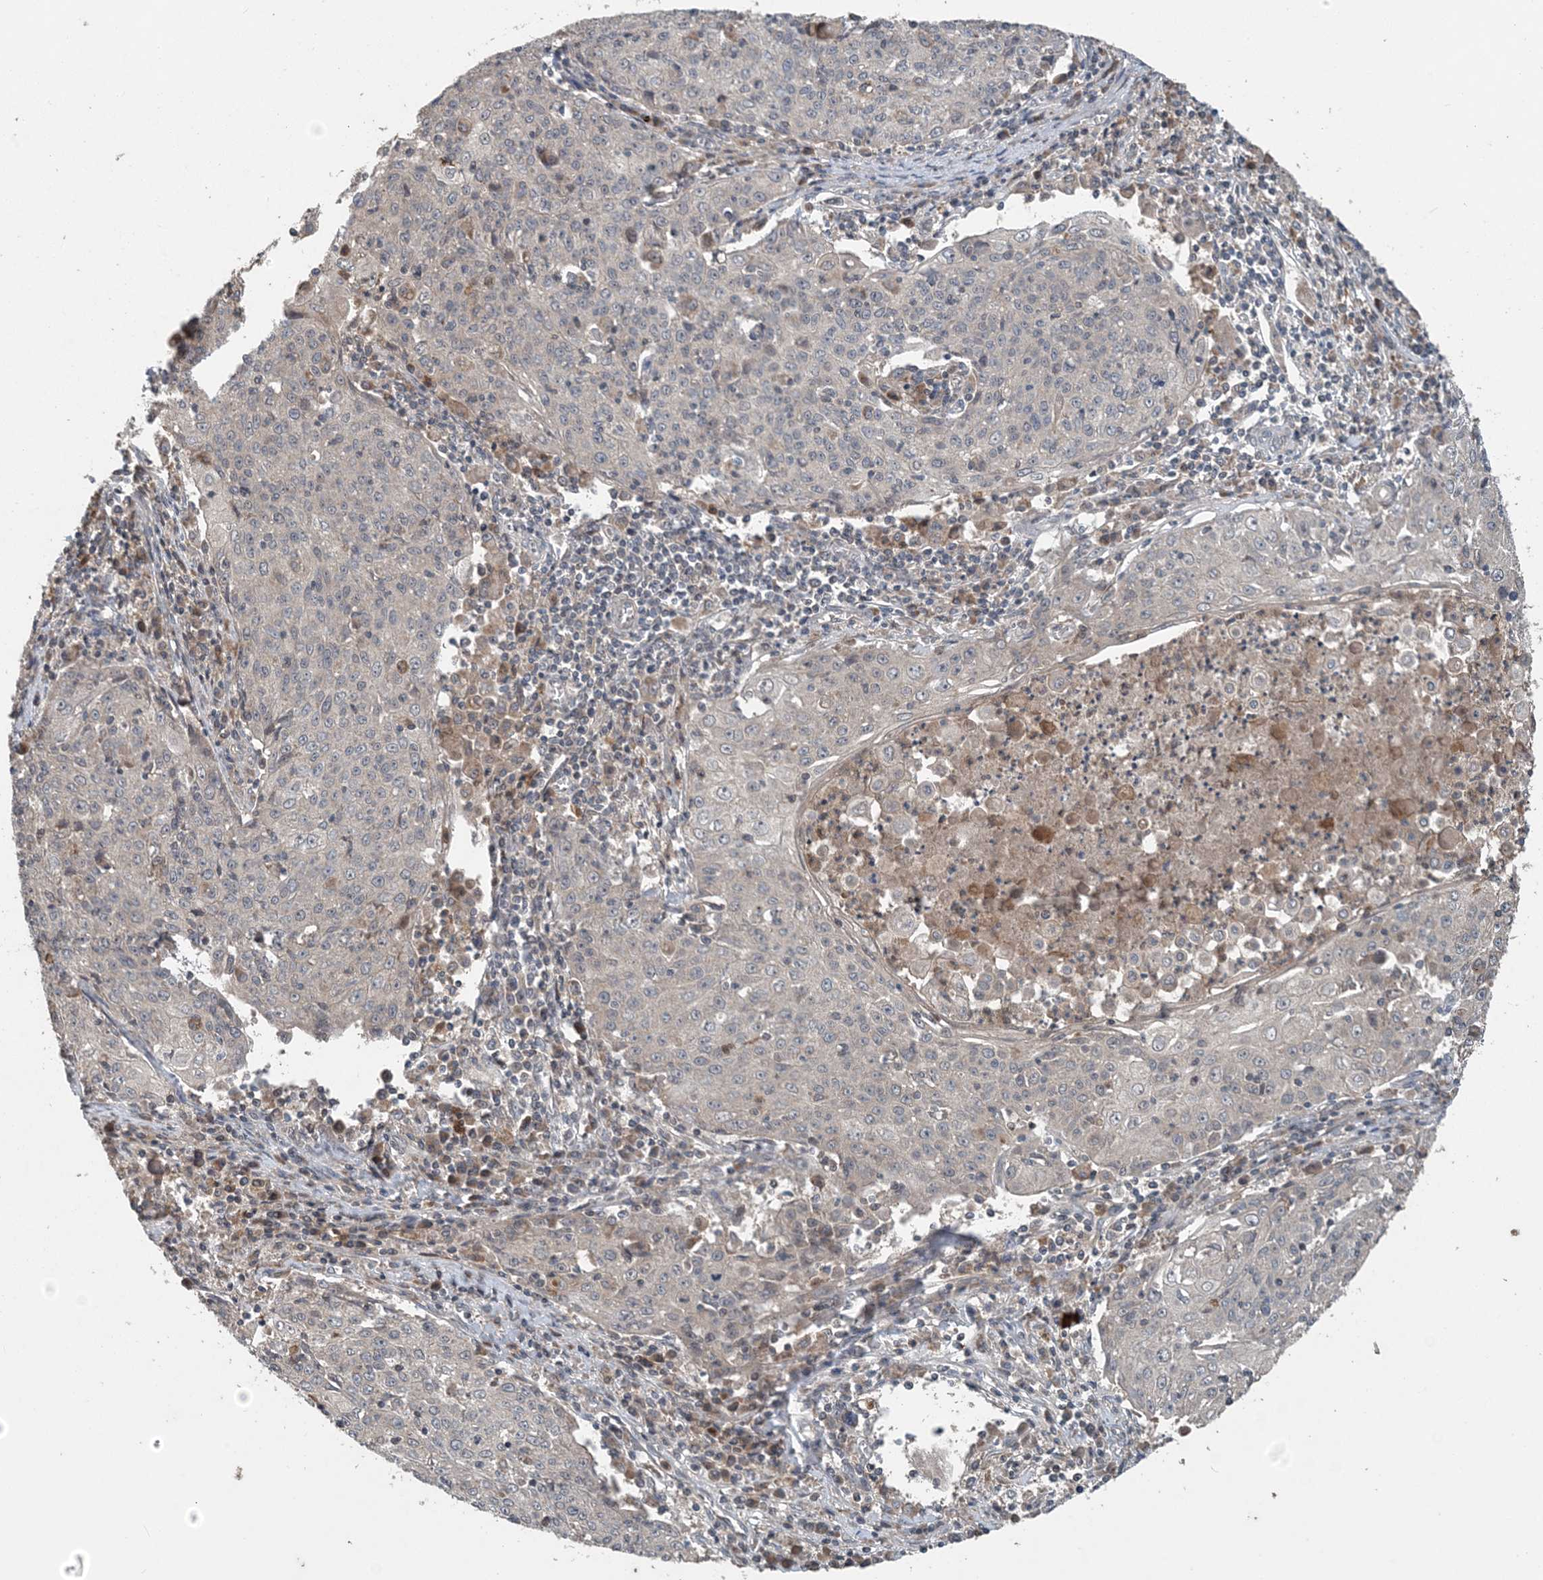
{"staining": {"intensity": "negative", "quantity": "none", "location": "none"}, "tissue": "cervical cancer", "cell_type": "Tumor cells", "image_type": "cancer", "snomed": [{"axis": "morphology", "description": "Squamous cell carcinoma, NOS"}, {"axis": "topography", "description": "Cervix"}], "caption": "Immunohistochemistry (IHC) photomicrograph of cervical cancer stained for a protein (brown), which shows no staining in tumor cells. (DAB (3,3'-diaminobenzidine) immunohistochemistry visualized using brightfield microscopy, high magnification).", "gene": "MYO9B", "patient": {"sex": "female", "age": 48}}